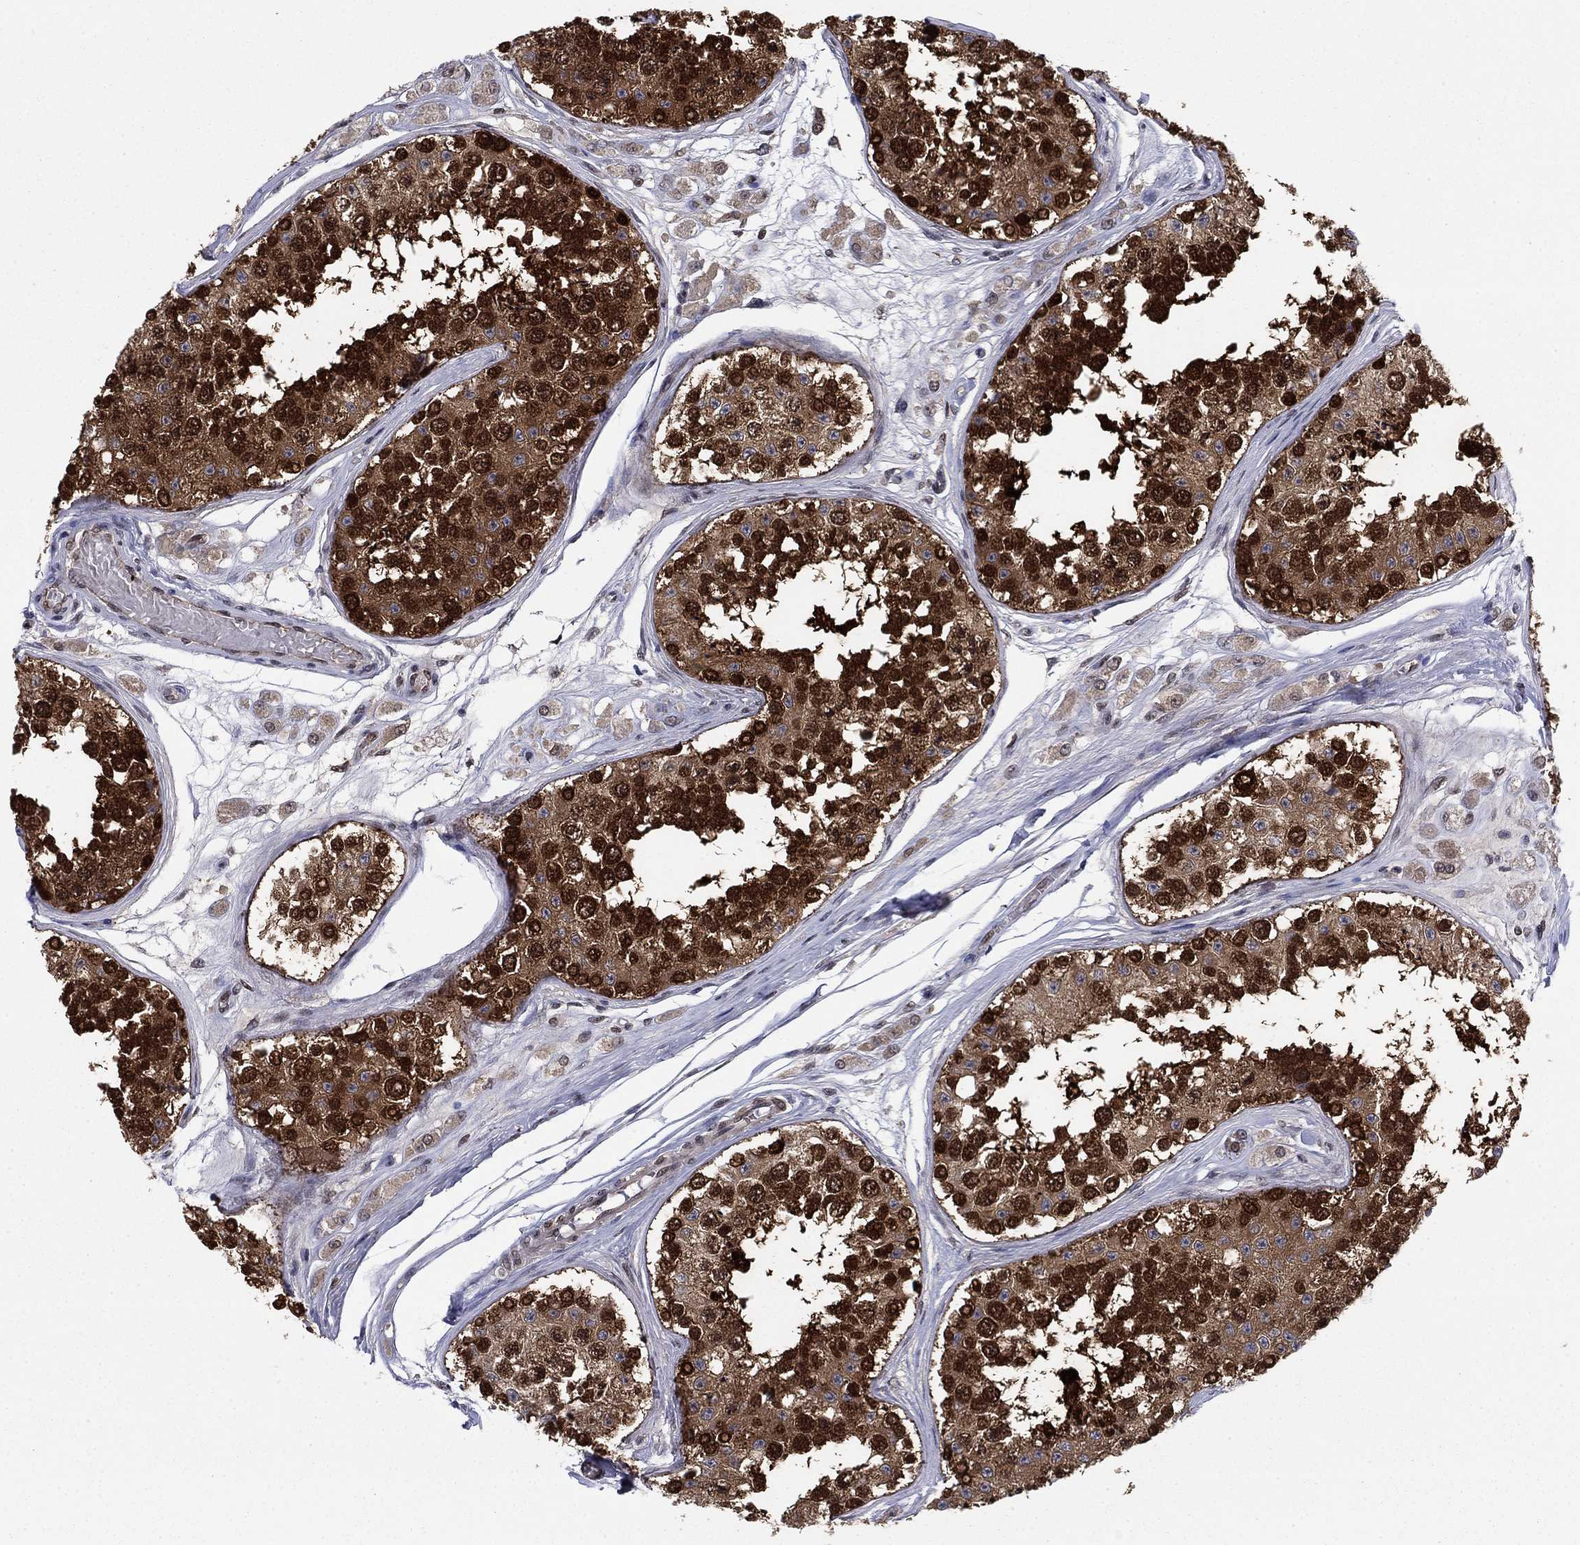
{"staining": {"intensity": "strong", "quantity": "25%-75%", "location": "cytoplasmic/membranous,nuclear"}, "tissue": "testis", "cell_type": "Cells in seminiferous ducts", "image_type": "normal", "snomed": [{"axis": "morphology", "description": "Normal tissue, NOS"}, {"axis": "topography", "description": "Testis"}], "caption": "Brown immunohistochemical staining in normal human testis reveals strong cytoplasmic/membranous,nuclear staining in about 25%-75% of cells in seminiferous ducts.", "gene": "FKBP4", "patient": {"sex": "male", "age": 25}}